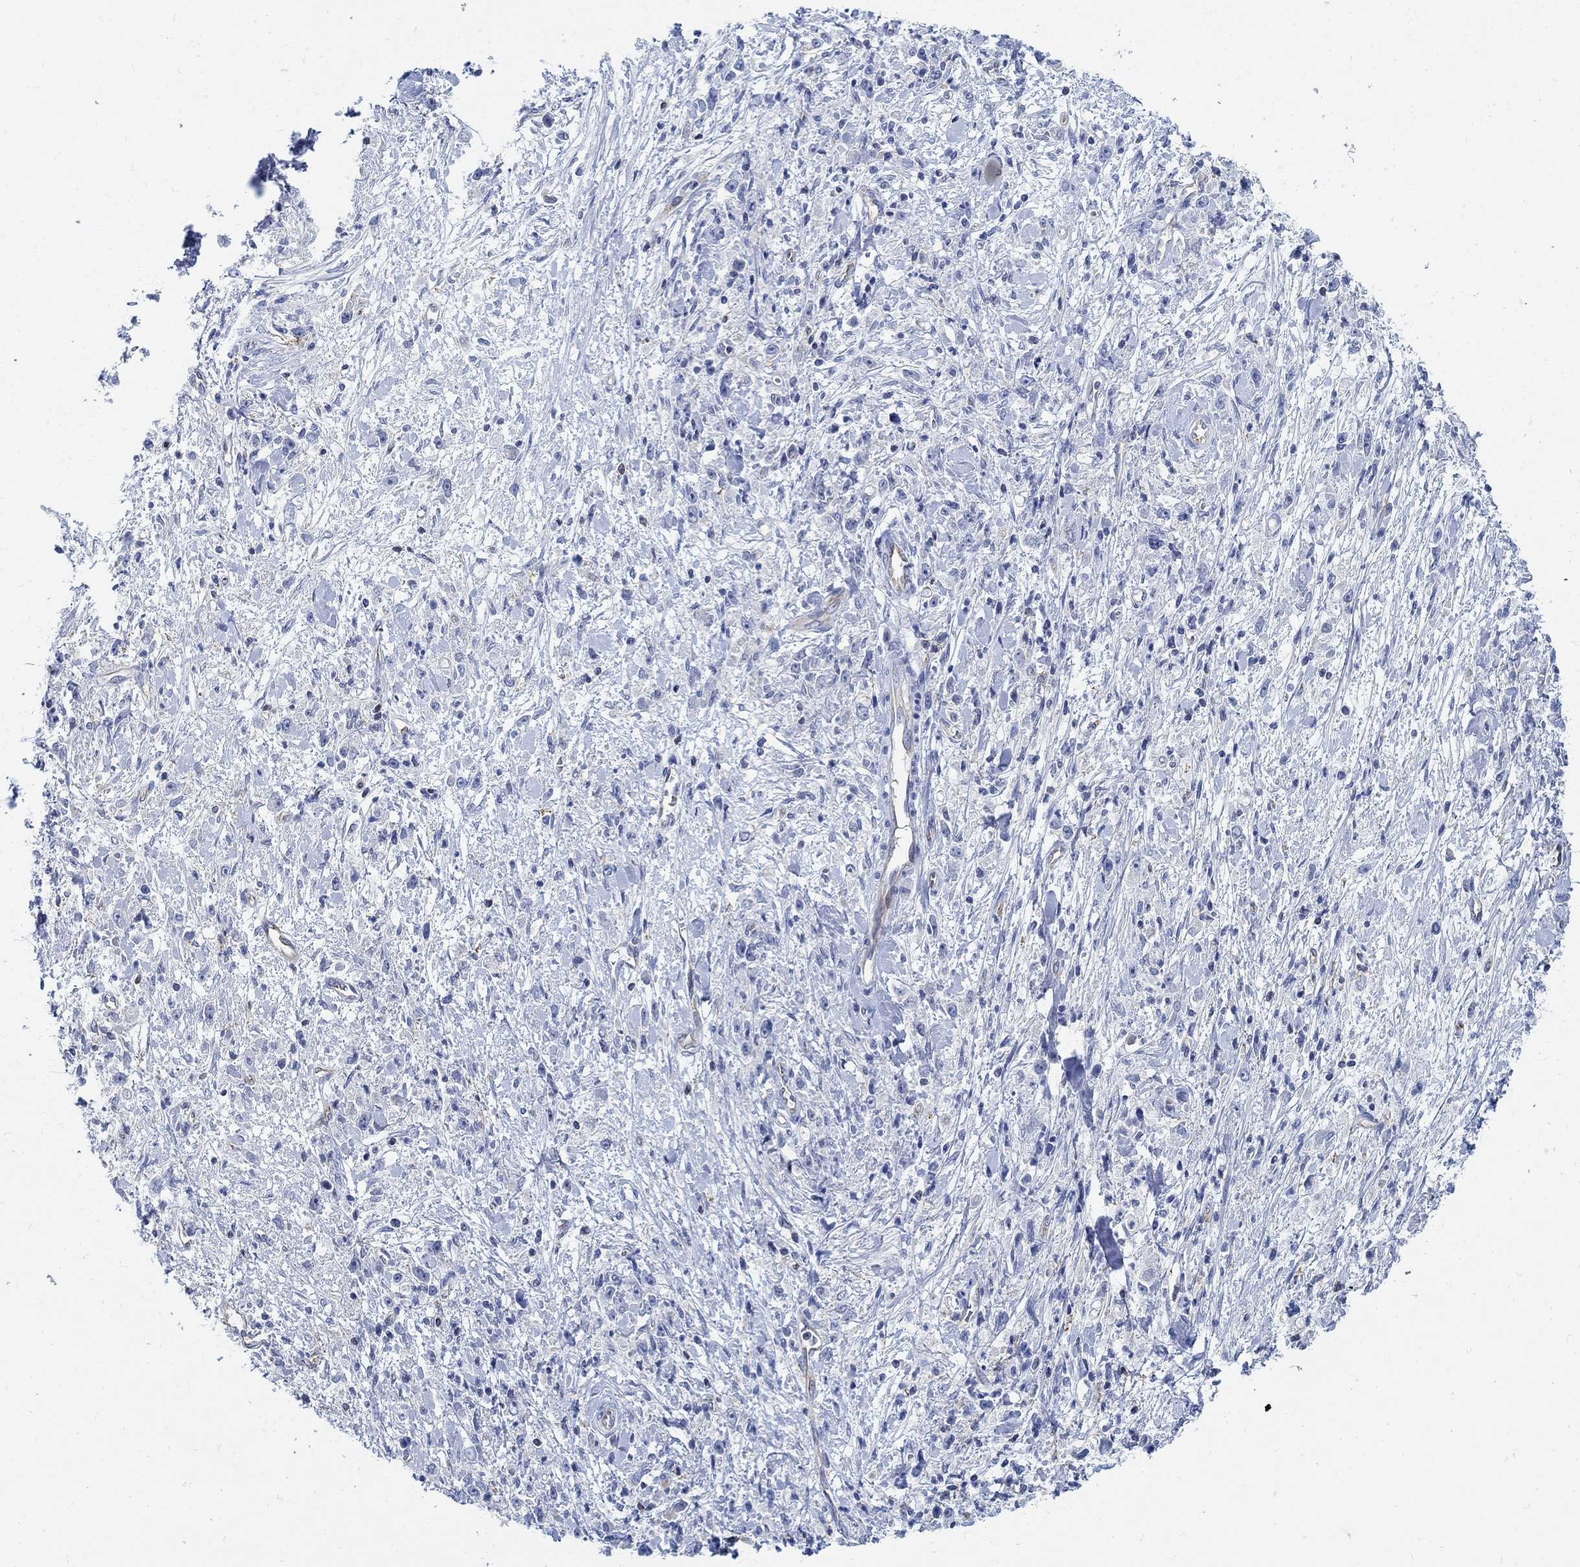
{"staining": {"intensity": "negative", "quantity": "none", "location": "none"}, "tissue": "stomach cancer", "cell_type": "Tumor cells", "image_type": "cancer", "snomed": [{"axis": "morphology", "description": "Adenocarcinoma, NOS"}, {"axis": "topography", "description": "Stomach"}], "caption": "Immunohistochemistry of stomach adenocarcinoma exhibits no staining in tumor cells.", "gene": "PHF21B", "patient": {"sex": "female", "age": 59}}